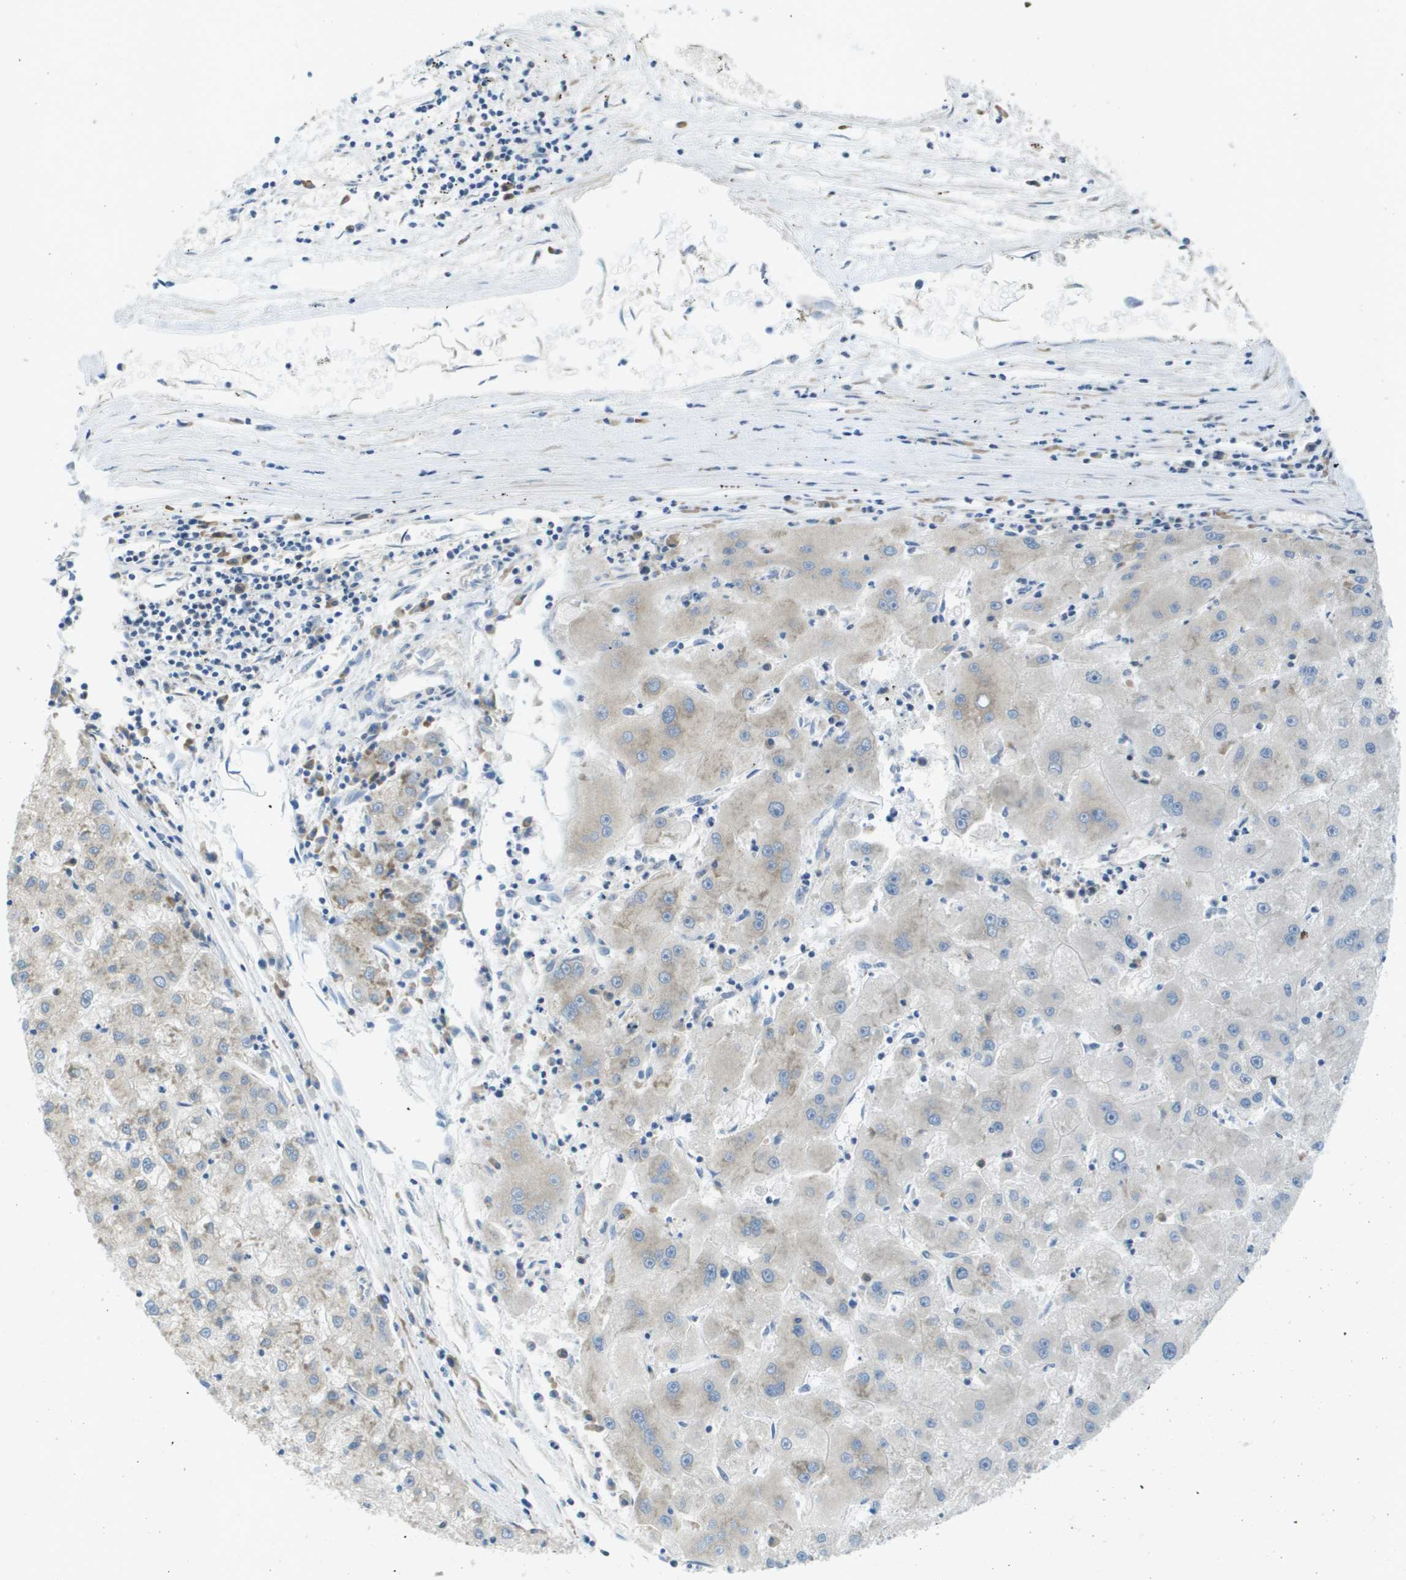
{"staining": {"intensity": "negative", "quantity": "none", "location": "none"}, "tissue": "liver cancer", "cell_type": "Tumor cells", "image_type": "cancer", "snomed": [{"axis": "morphology", "description": "Carcinoma, Hepatocellular, NOS"}, {"axis": "topography", "description": "Liver"}], "caption": "DAB immunohistochemical staining of liver cancer shows no significant positivity in tumor cells.", "gene": "ARID1B", "patient": {"sex": "male", "age": 72}}